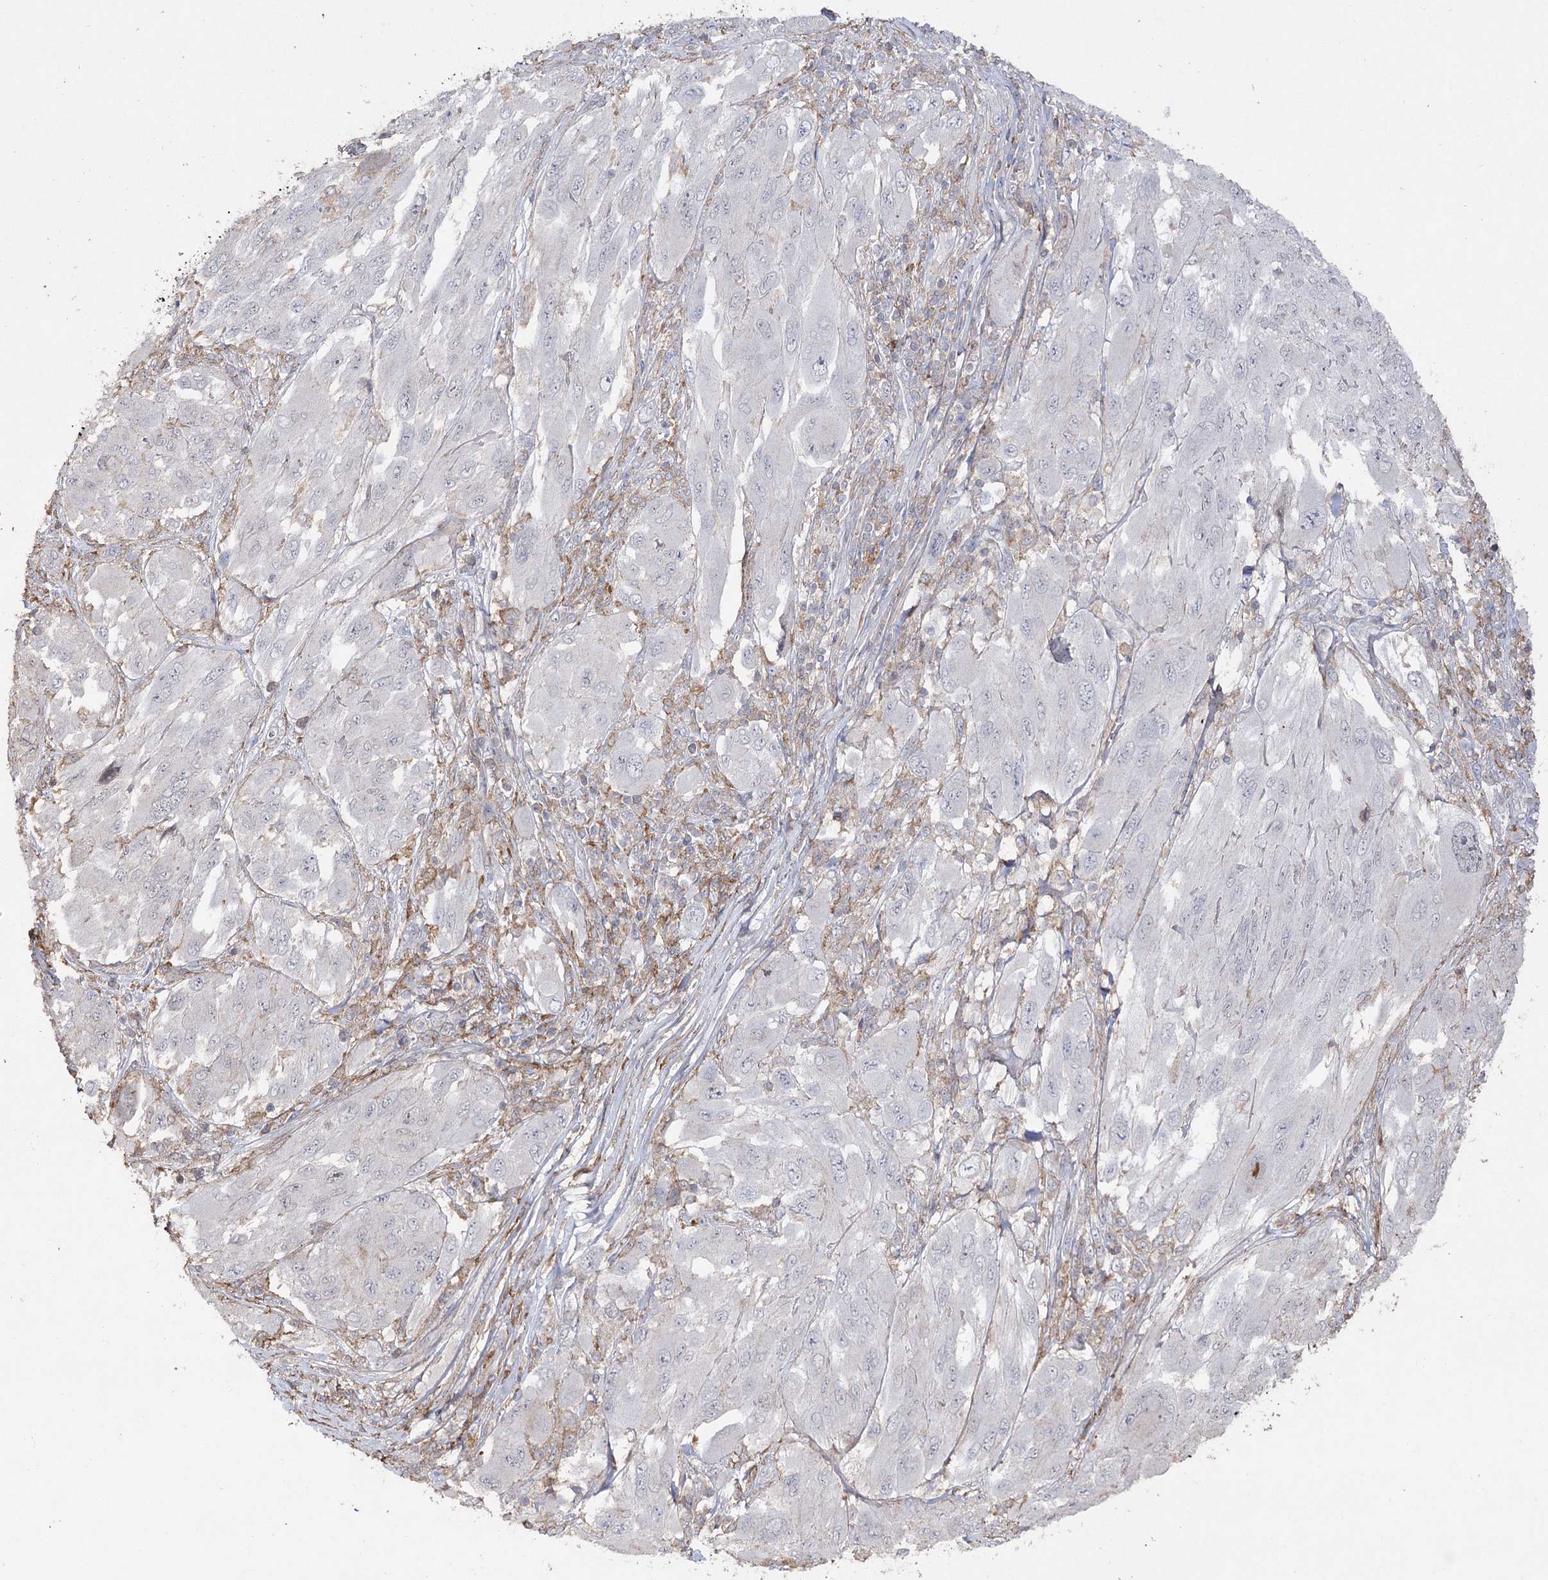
{"staining": {"intensity": "negative", "quantity": "none", "location": "none"}, "tissue": "melanoma", "cell_type": "Tumor cells", "image_type": "cancer", "snomed": [{"axis": "morphology", "description": "Malignant melanoma, NOS"}, {"axis": "topography", "description": "Skin"}], "caption": "Melanoma stained for a protein using IHC reveals no expression tumor cells.", "gene": "OBSL1", "patient": {"sex": "female", "age": 91}}